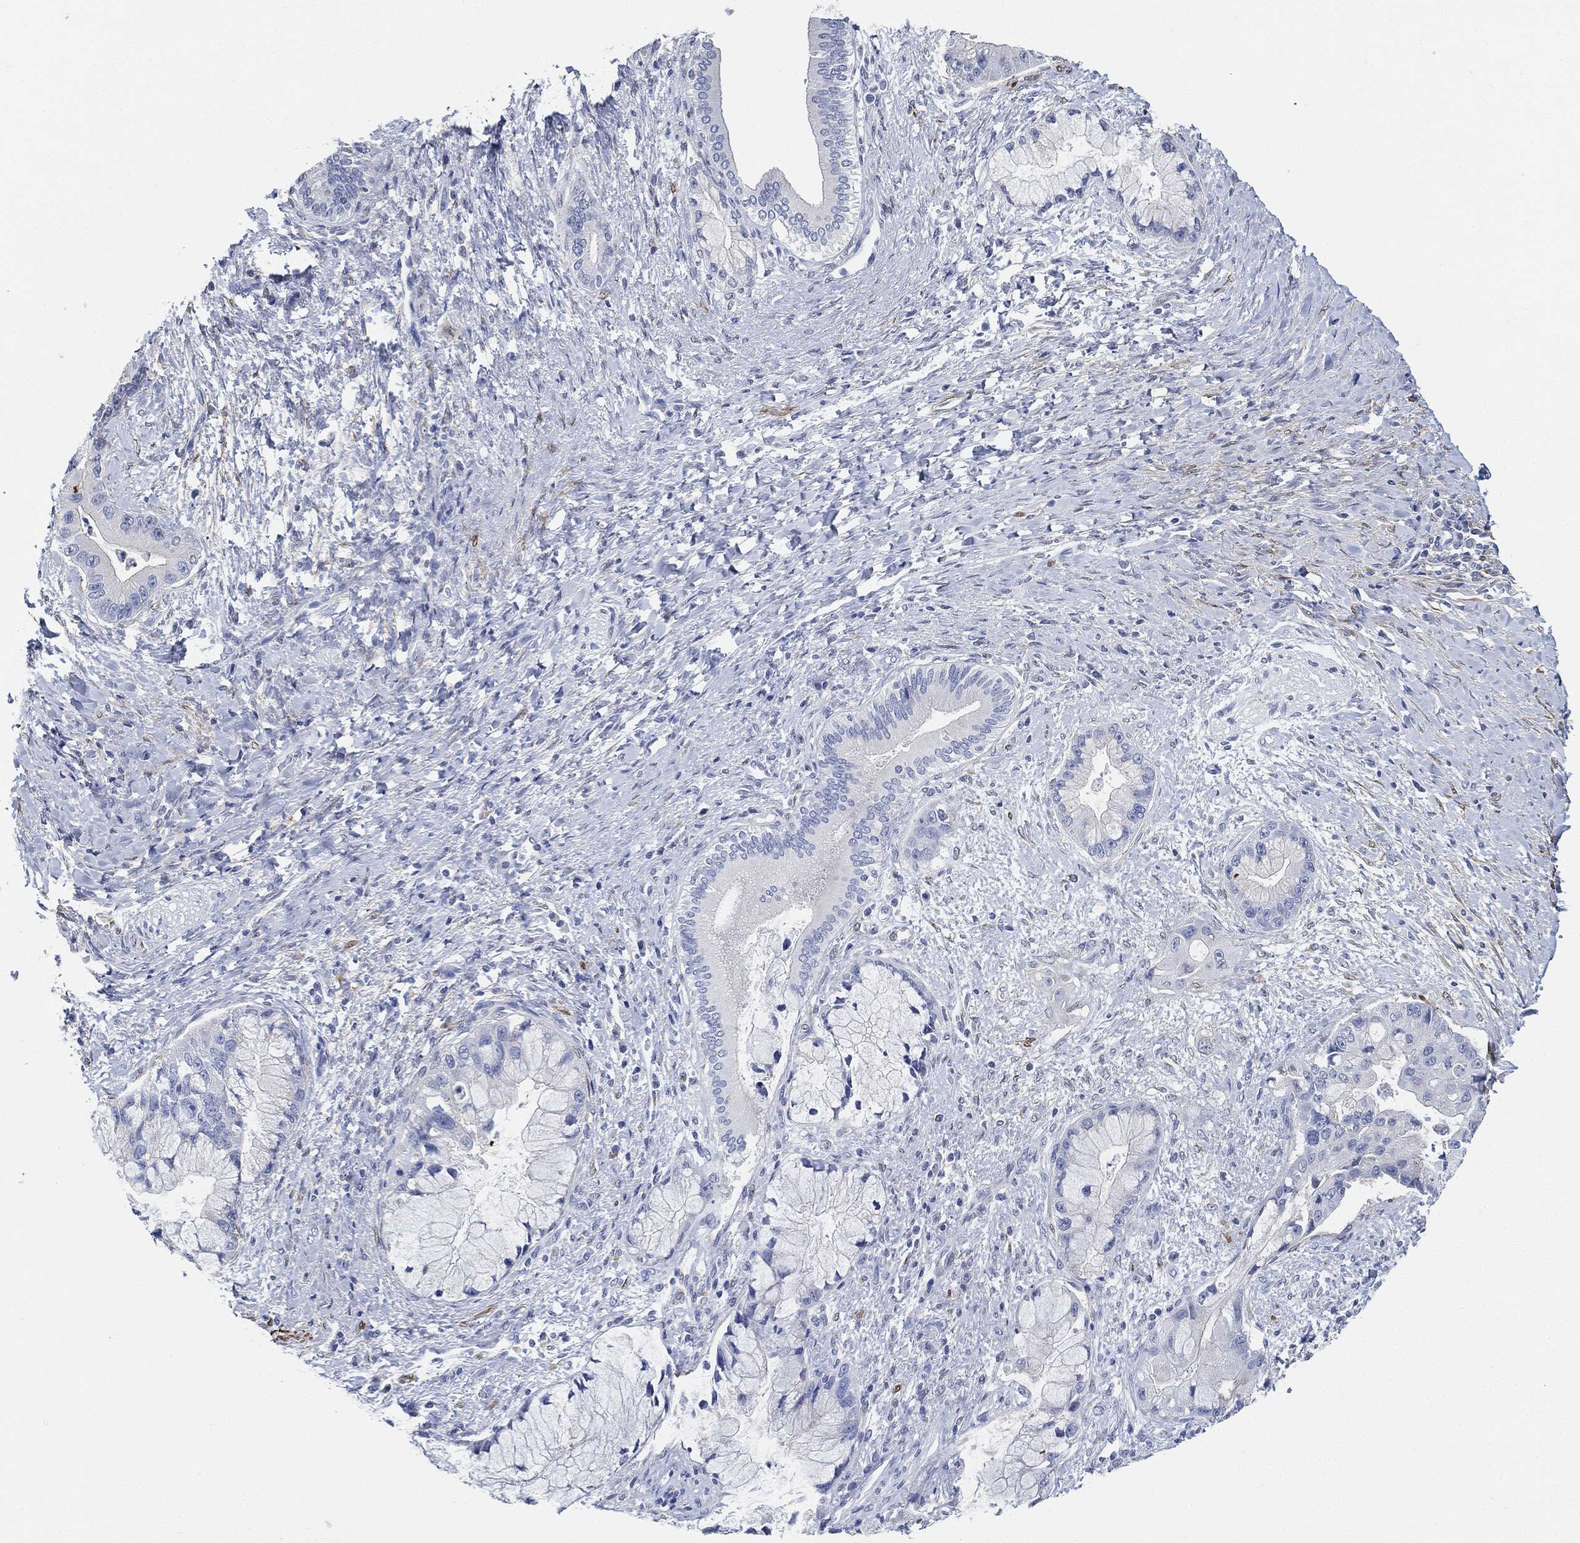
{"staining": {"intensity": "negative", "quantity": "none", "location": "none"}, "tissue": "liver cancer", "cell_type": "Tumor cells", "image_type": "cancer", "snomed": [{"axis": "morphology", "description": "Normal tissue, NOS"}, {"axis": "morphology", "description": "Cholangiocarcinoma"}, {"axis": "topography", "description": "Liver"}, {"axis": "topography", "description": "Peripheral nerve tissue"}], "caption": "IHC image of neoplastic tissue: human liver cancer (cholangiocarcinoma) stained with DAB (3,3'-diaminobenzidine) demonstrates no significant protein positivity in tumor cells. (DAB IHC with hematoxylin counter stain).", "gene": "TAGLN", "patient": {"sex": "male", "age": 50}}